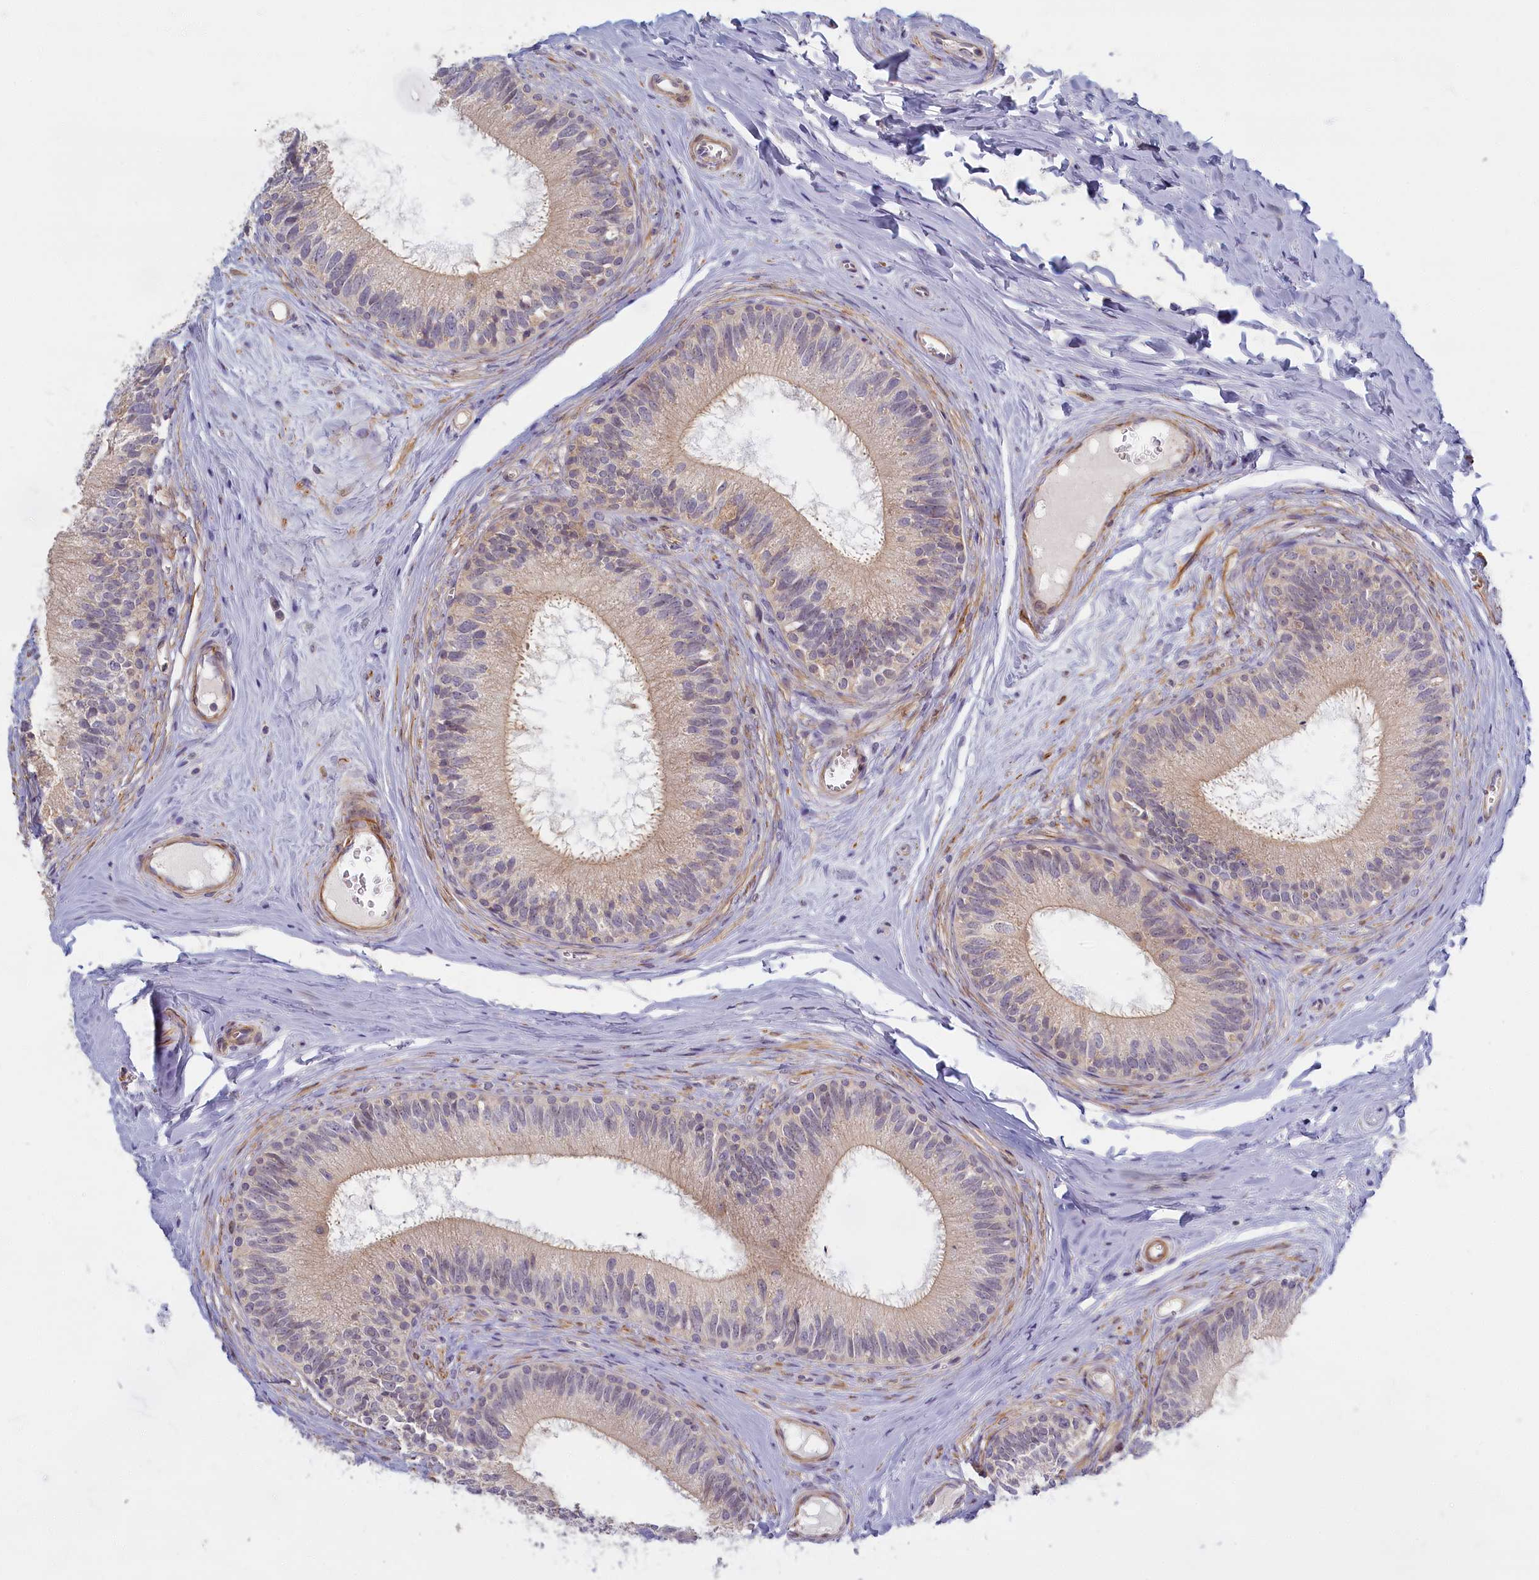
{"staining": {"intensity": "negative", "quantity": "none", "location": "none"}, "tissue": "epididymis", "cell_type": "Glandular cells", "image_type": "normal", "snomed": [{"axis": "morphology", "description": "Normal tissue, NOS"}, {"axis": "topography", "description": "Epididymis"}], "caption": "High power microscopy histopathology image of an IHC histopathology image of benign epididymis, revealing no significant positivity in glandular cells.", "gene": "TRPM4", "patient": {"sex": "male", "age": 33}}